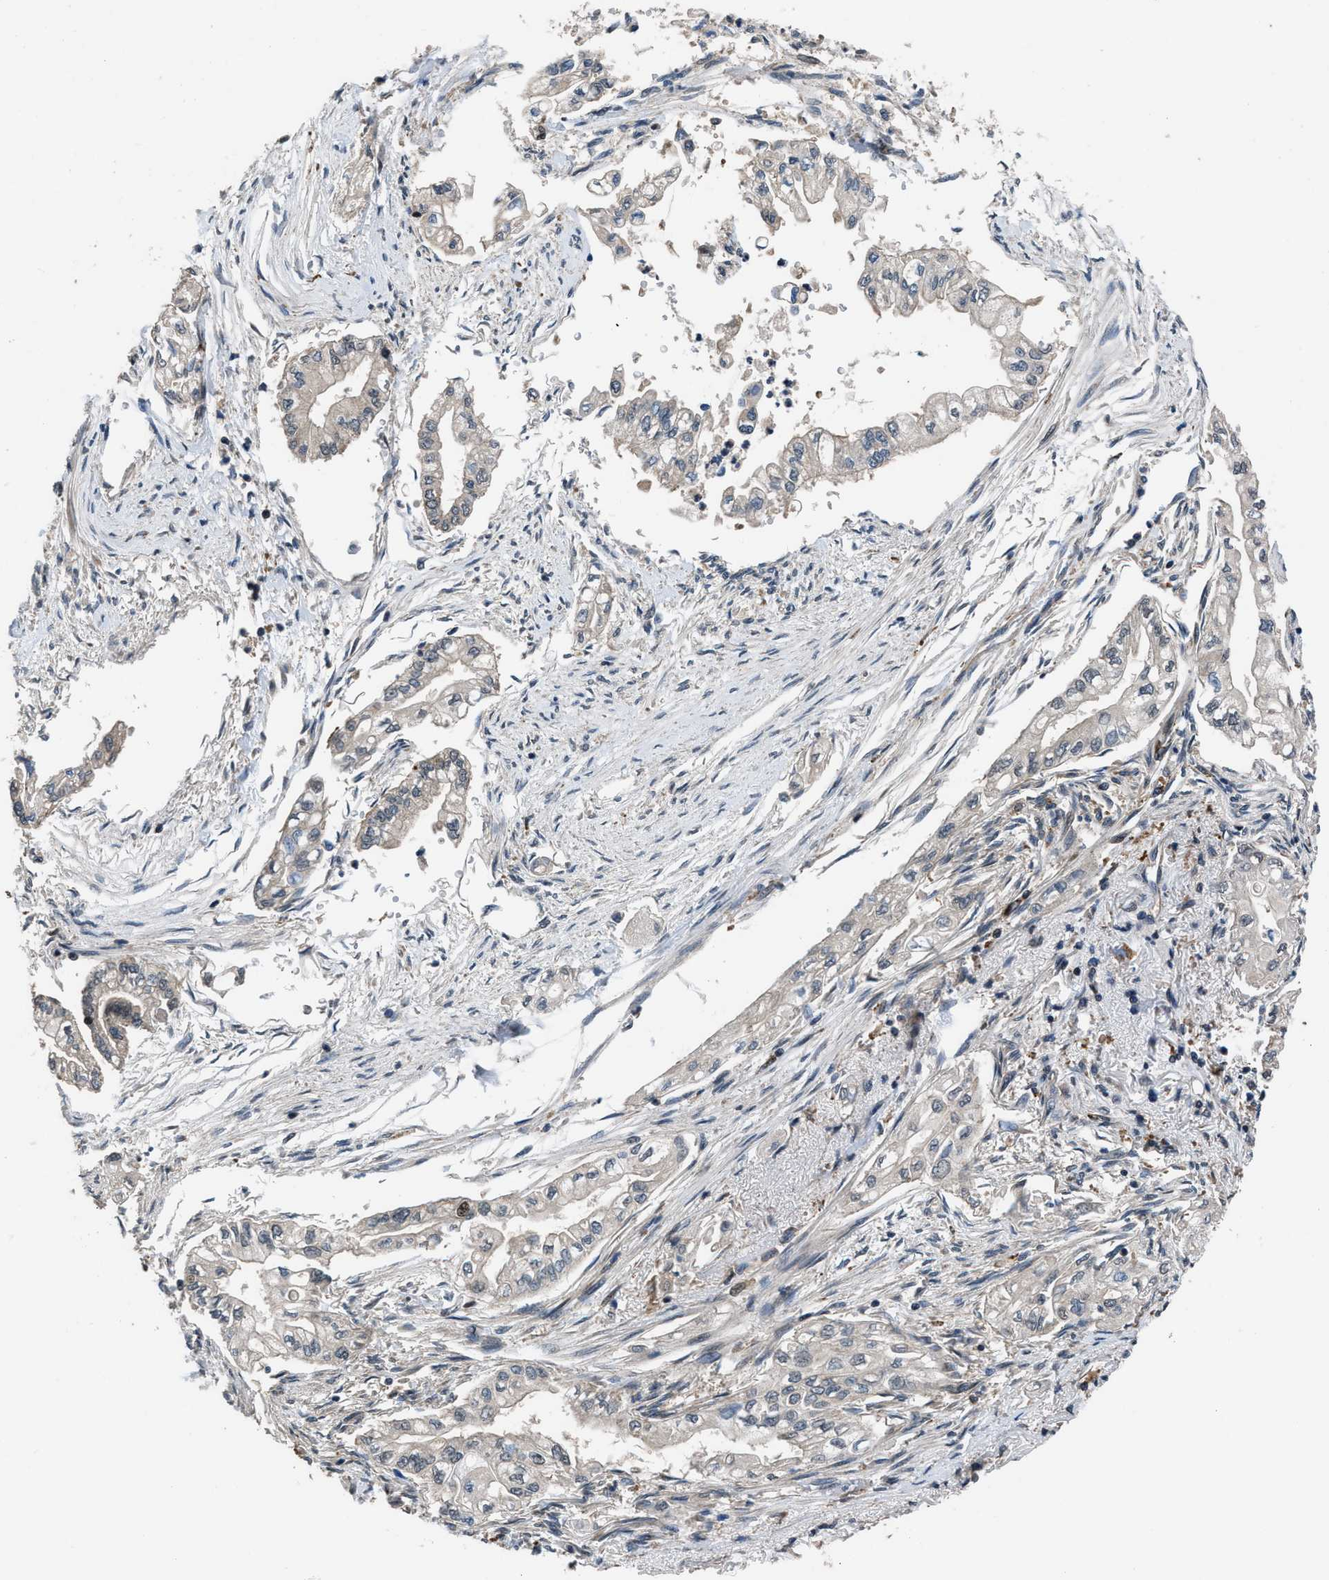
{"staining": {"intensity": "negative", "quantity": "none", "location": "none"}, "tissue": "pancreatic cancer", "cell_type": "Tumor cells", "image_type": "cancer", "snomed": [{"axis": "morphology", "description": "Normal tissue, NOS"}, {"axis": "topography", "description": "Pancreas"}], "caption": "An IHC image of pancreatic cancer is shown. There is no staining in tumor cells of pancreatic cancer. (DAB (3,3'-diaminobenzidine) immunohistochemistry (IHC), high magnification).", "gene": "CTBS", "patient": {"sex": "male", "age": 42}}